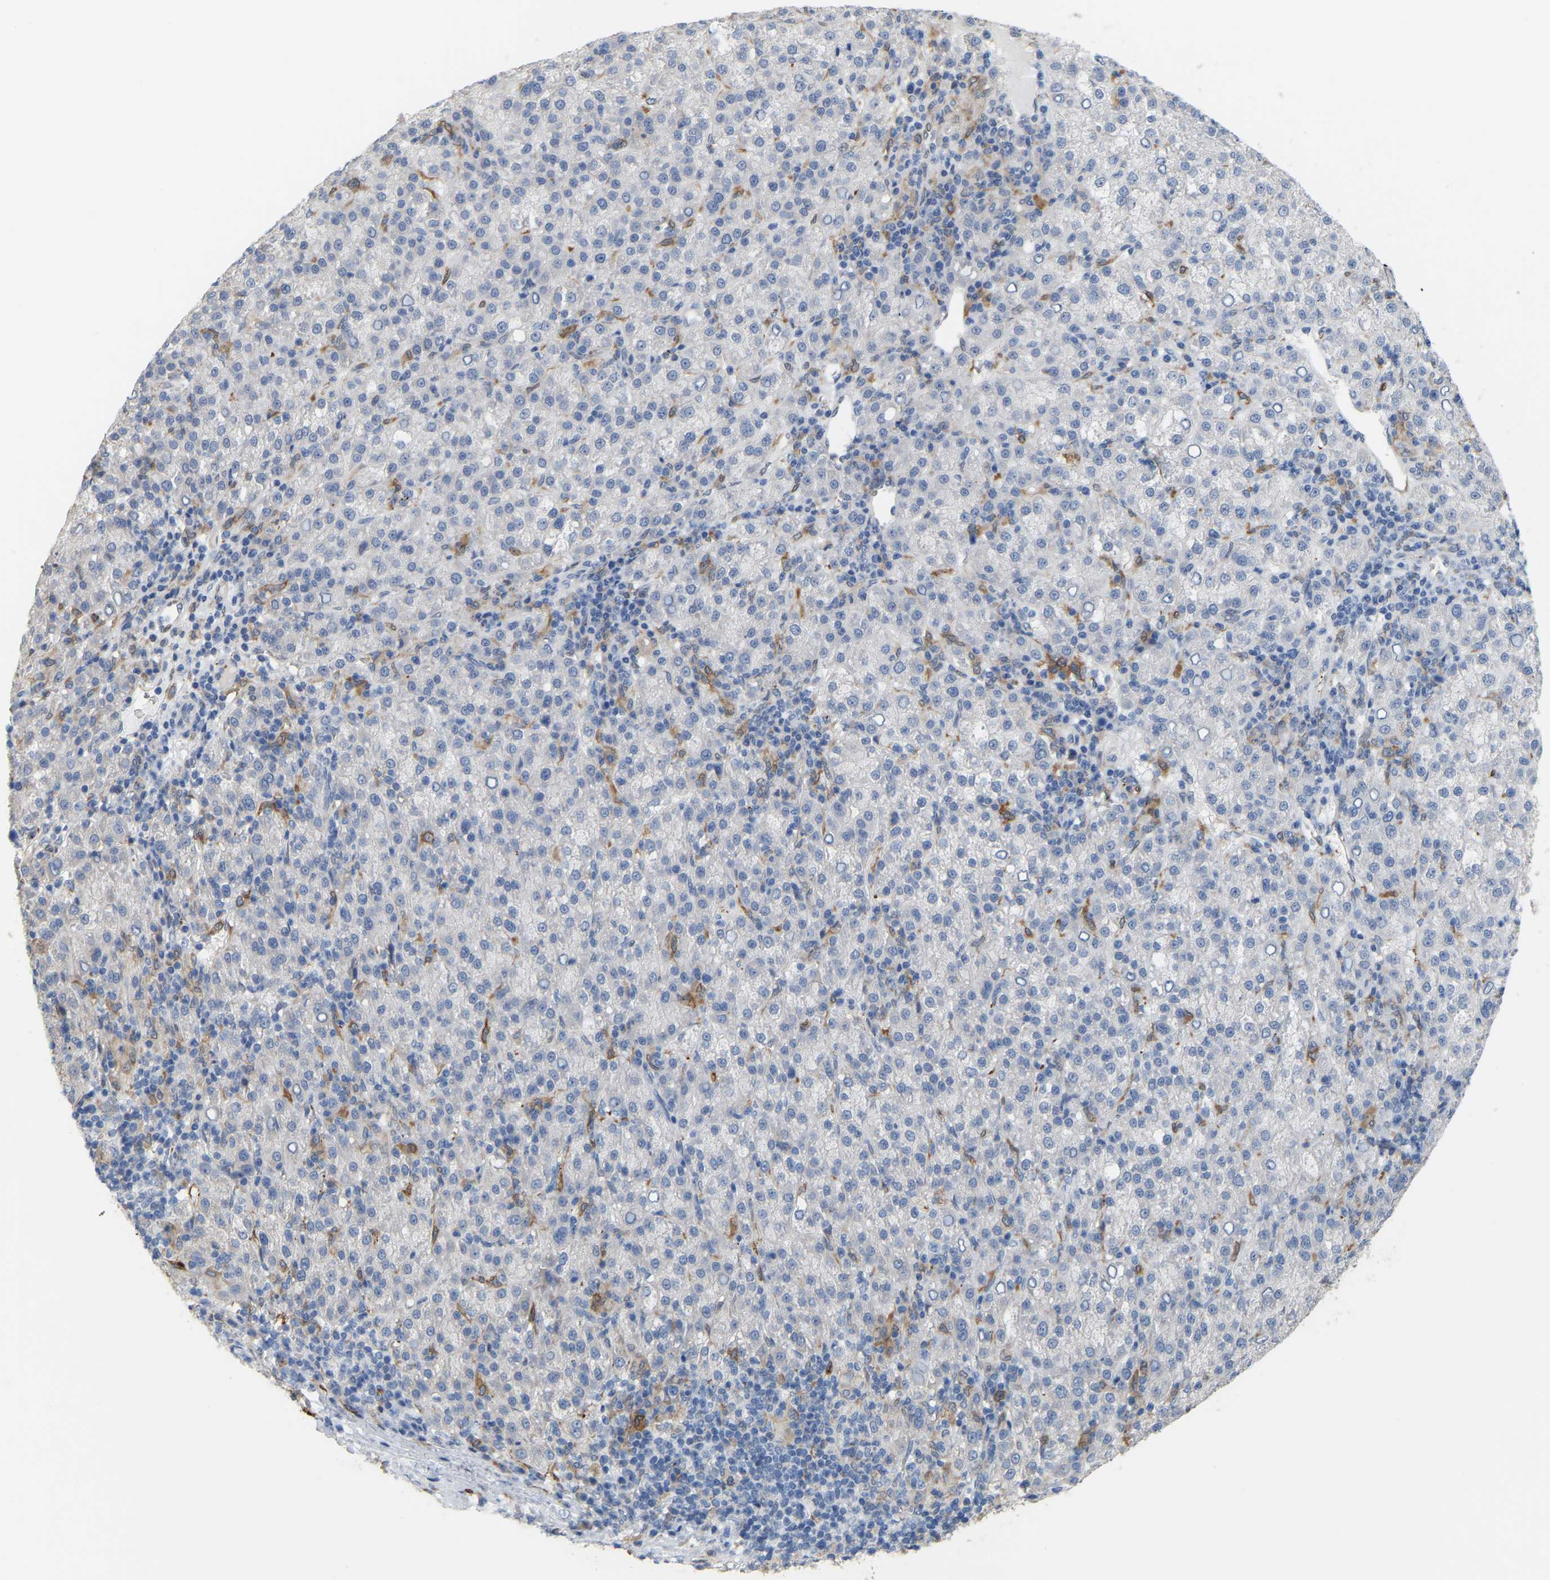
{"staining": {"intensity": "negative", "quantity": "none", "location": "none"}, "tissue": "liver cancer", "cell_type": "Tumor cells", "image_type": "cancer", "snomed": [{"axis": "morphology", "description": "Carcinoma, Hepatocellular, NOS"}, {"axis": "topography", "description": "Liver"}], "caption": "The image demonstrates no staining of tumor cells in liver cancer.", "gene": "PTGS1", "patient": {"sex": "female", "age": 58}}